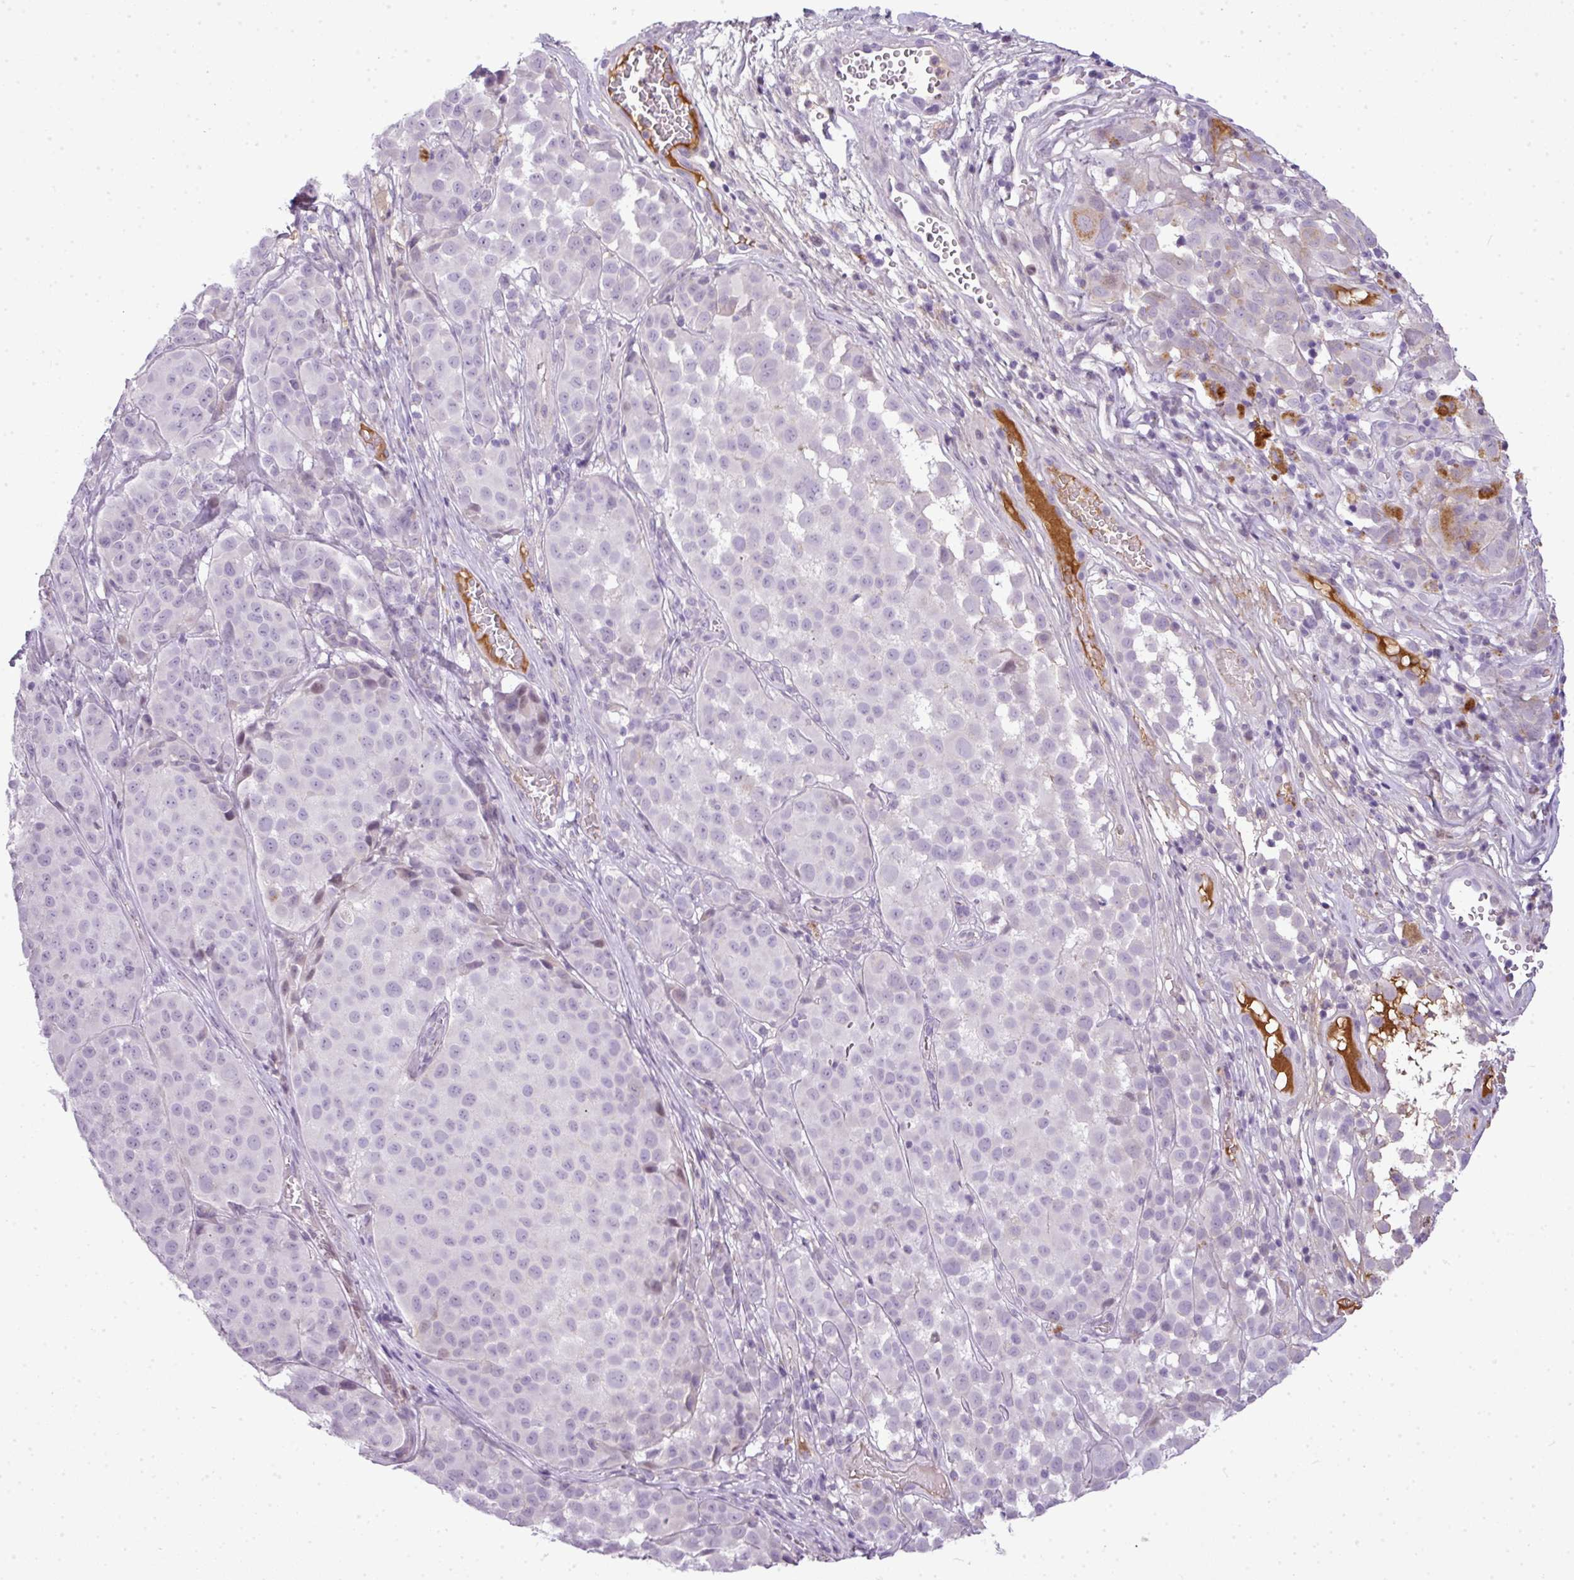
{"staining": {"intensity": "weak", "quantity": "<25%", "location": "cytoplasmic/membranous"}, "tissue": "melanoma", "cell_type": "Tumor cells", "image_type": "cancer", "snomed": [{"axis": "morphology", "description": "Malignant melanoma, NOS"}, {"axis": "topography", "description": "Skin"}], "caption": "An immunohistochemistry (IHC) histopathology image of malignant melanoma is shown. There is no staining in tumor cells of malignant melanoma.", "gene": "C4B", "patient": {"sex": "male", "age": 64}}